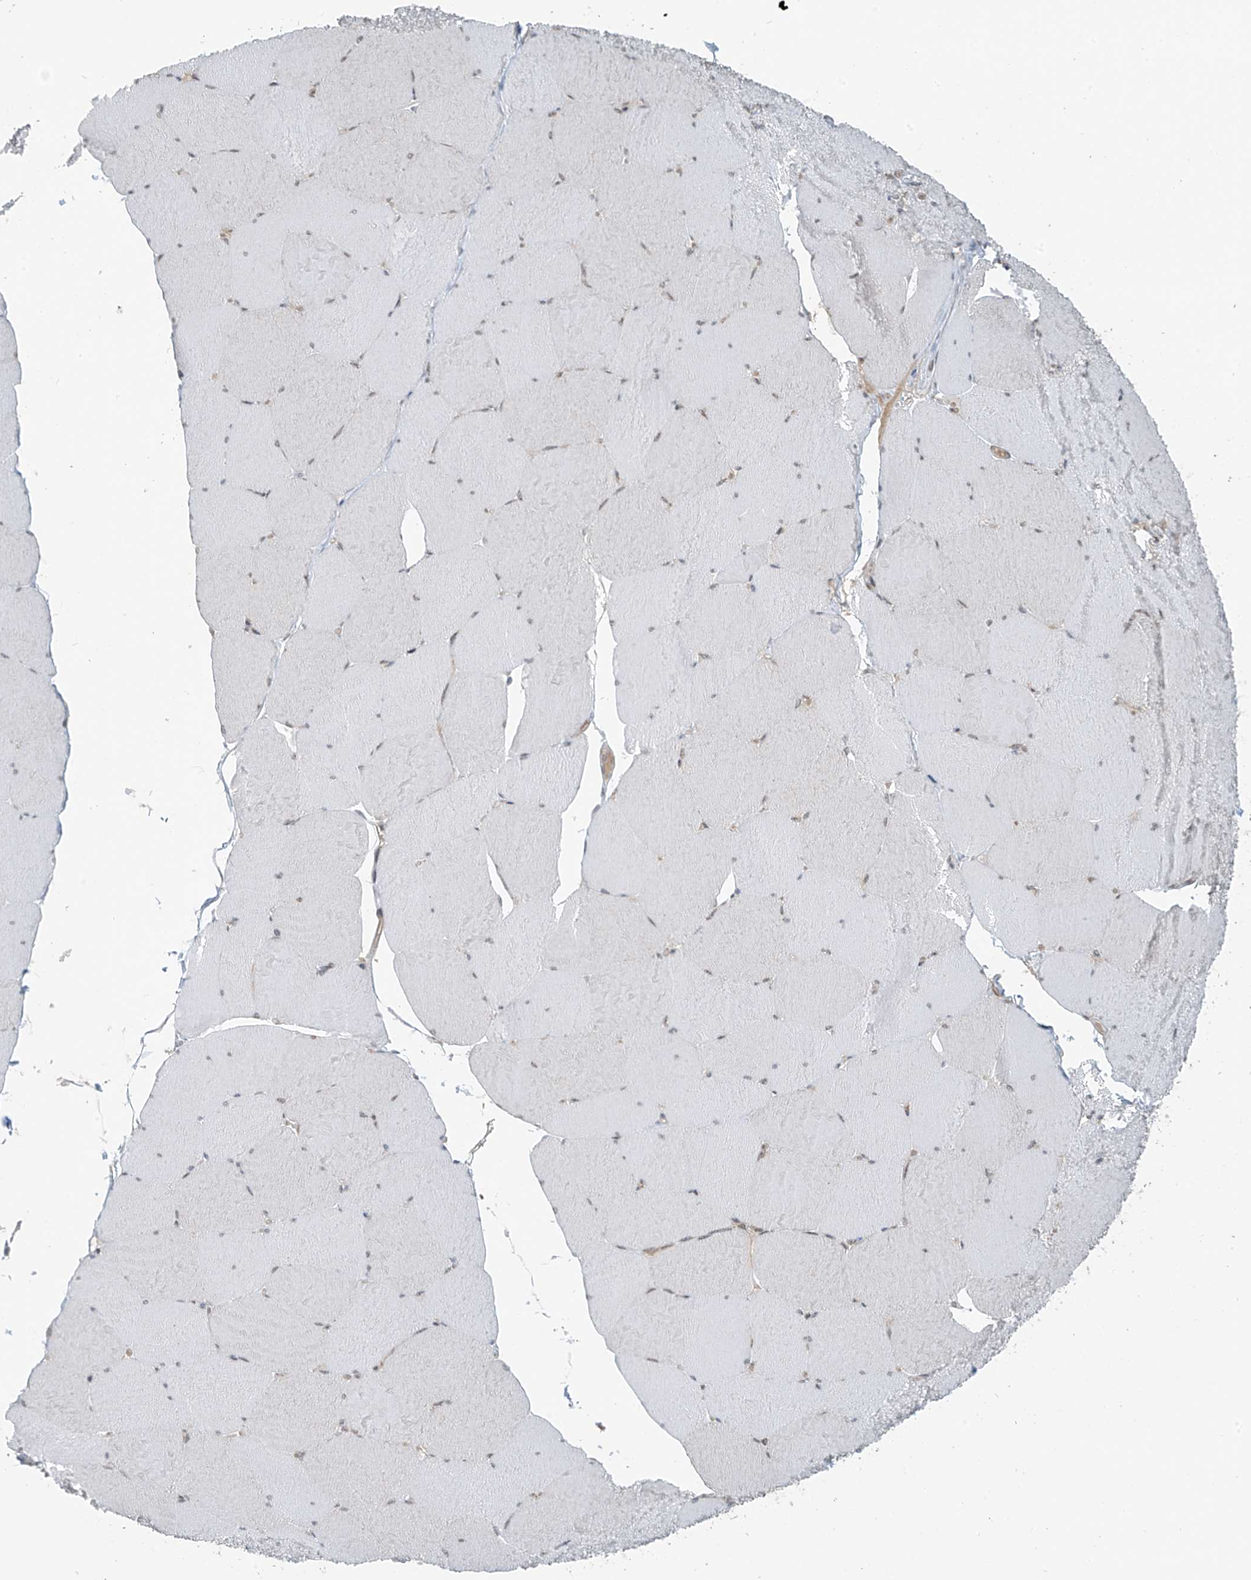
{"staining": {"intensity": "moderate", "quantity": "25%-75%", "location": "nuclear"}, "tissue": "skeletal muscle", "cell_type": "Myocytes", "image_type": "normal", "snomed": [{"axis": "morphology", "description": "Normal tissue, NOS"}, {"axis": "topography", "description": "Skeletal muscle"}, {"axis": "topography", "description": "Head-Neck"}], "caption": "Protein expression analysis of normal skeletal muscle reveals moderate nuclear expression in approximately 25%-75% of myocytes. (Brightfield microscopy of DAB IHC at high magnification).", "gene": "MCM9", "patient": {"sex": "male", "age": 66}}